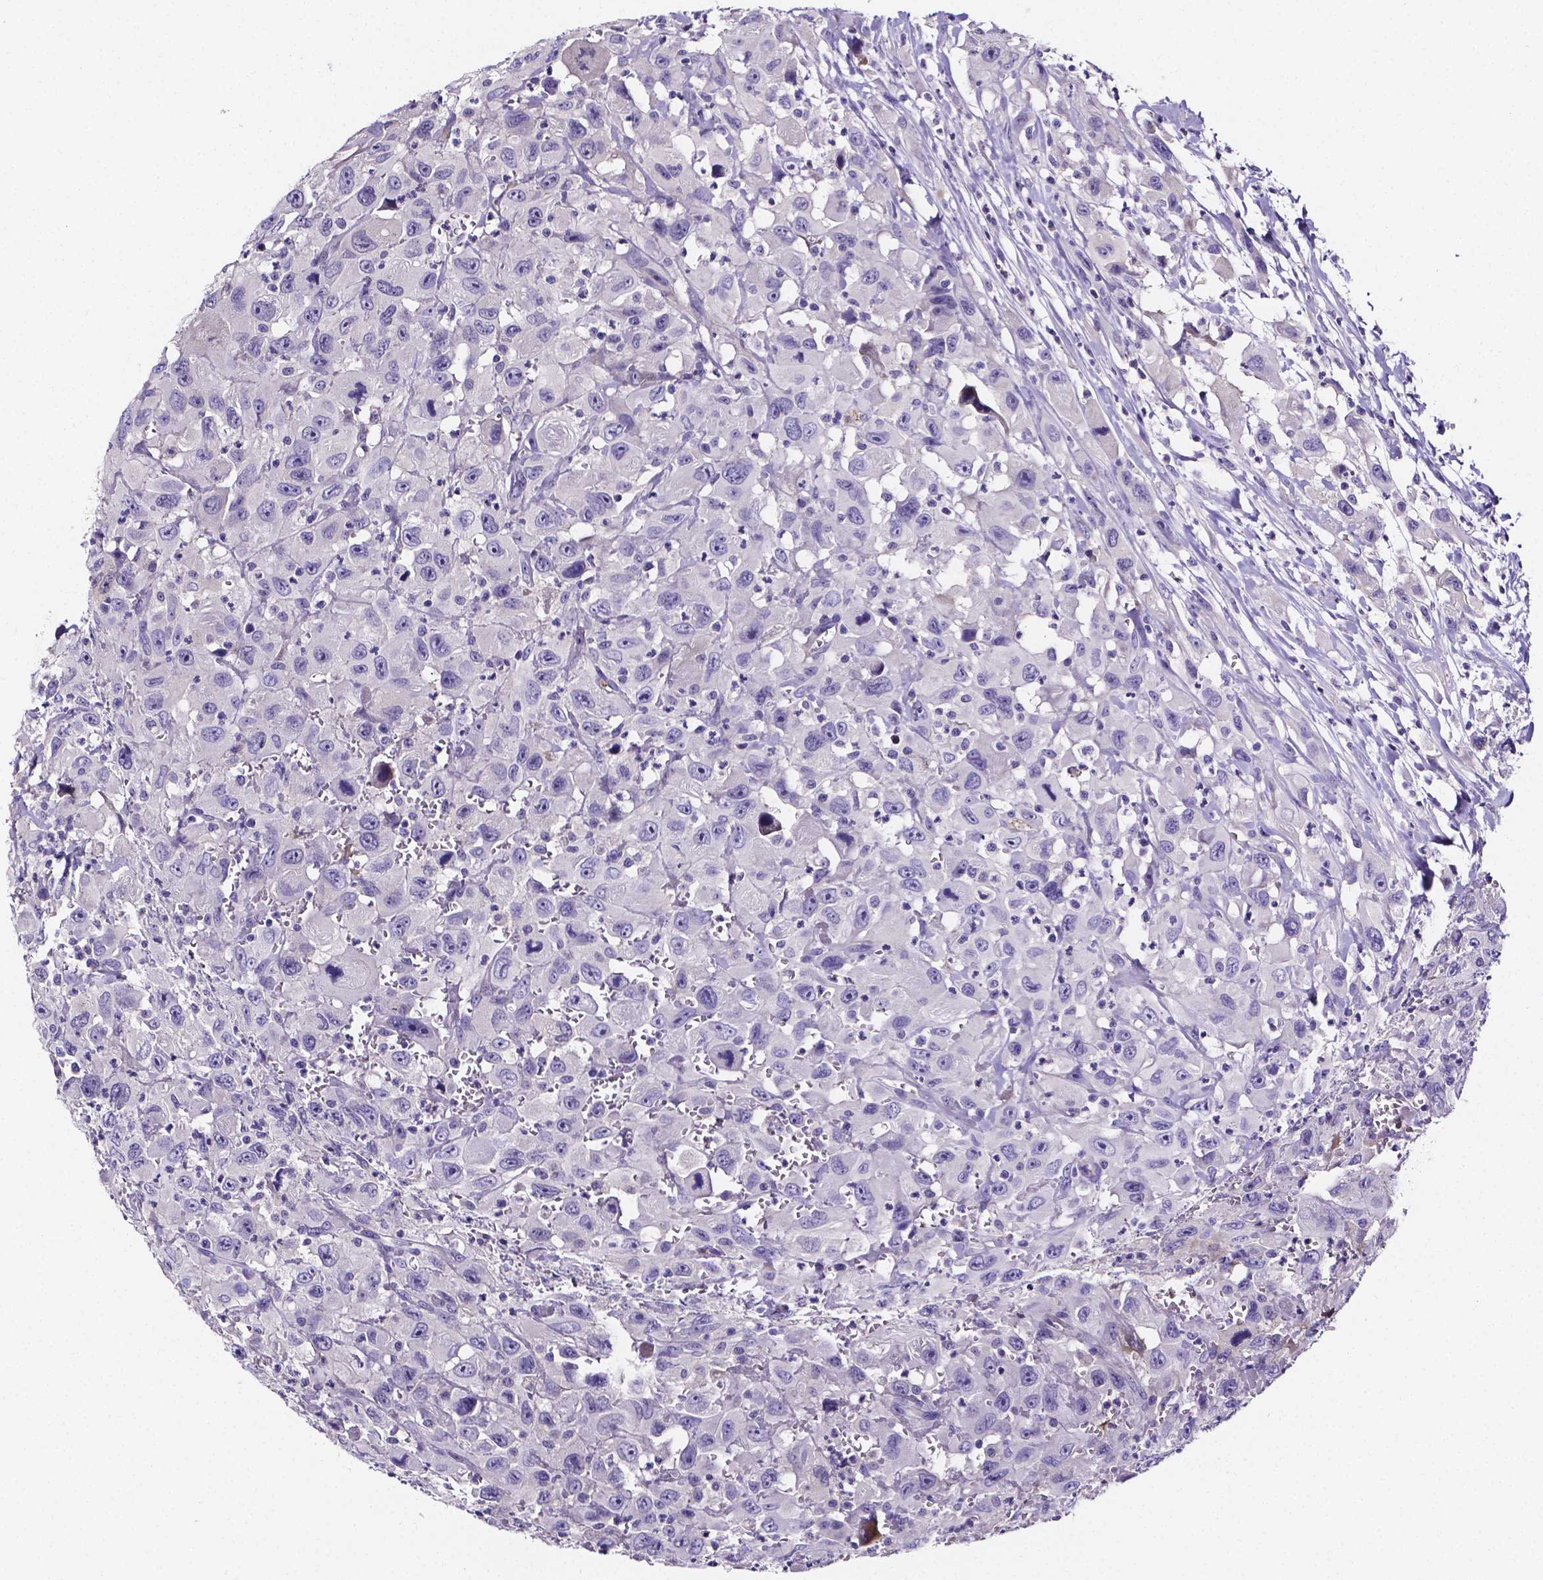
{"staining": {"intensity": "negative", "quantity": "none", "location": "none"}, "tissue": "head and neck cancer", "cell_type": "Tumor cells", "image_type": "cancer", "snomed": [{"axis": "morphology", "description": "Squamous cell carcinoma, NOS"}, {"axis": "morphology", "description": "Squamous cell carcinoma, metastatic, NOS"}, {"axis": "topography", "description": "Oral tissue"}, {"axis": "topography", "description": "Head-Neck"}], "caption": "The immunohistochemistry histopathology image has no significant expression in tumor cells of head and neck cancer (metastatic squamous cell carcinoma) tissue.", "gene": "NRGN", "patient": {"sex": "female", "age": 85}}